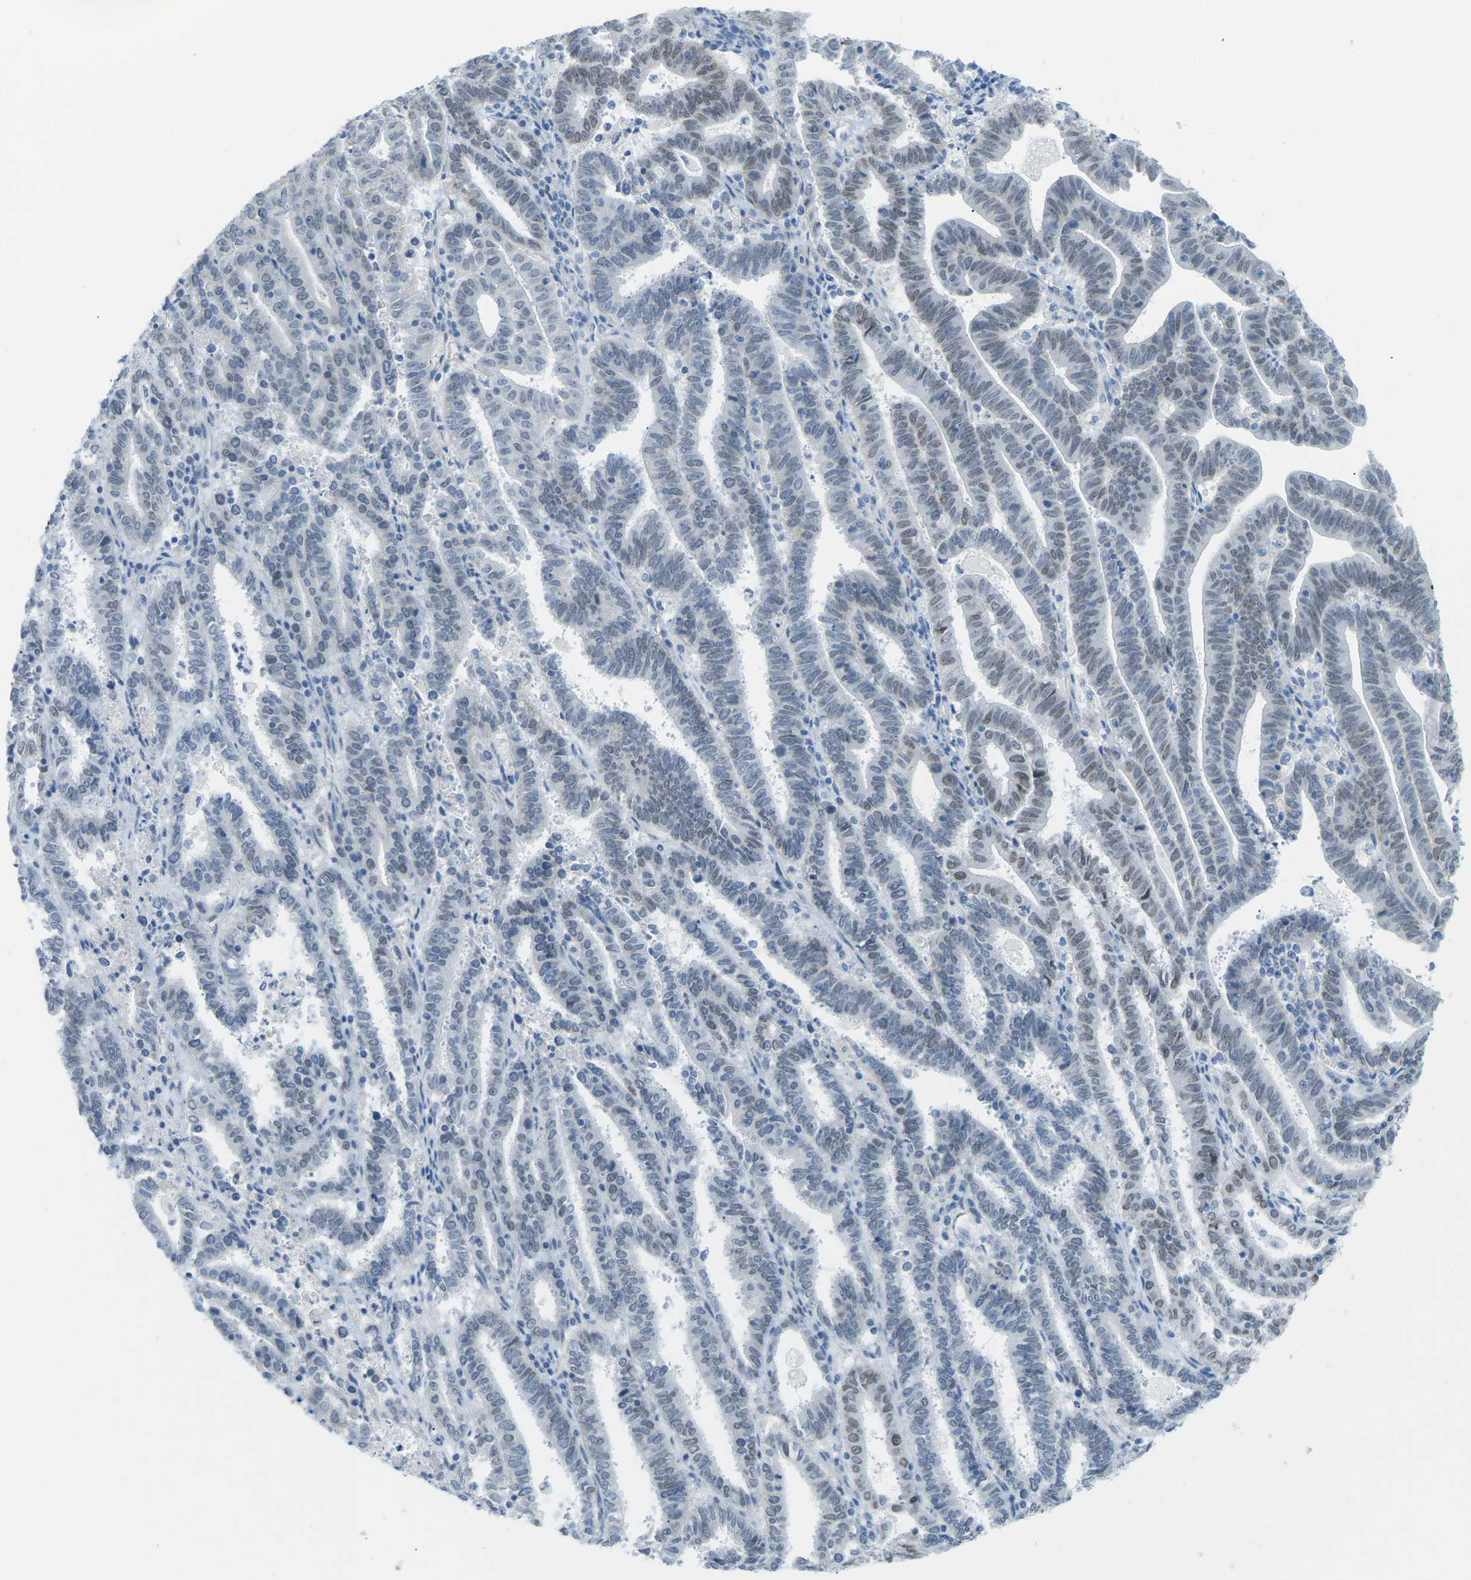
{"staining": {"intensity": "moderate", "quantity": "25%-75%", "location": "nuclear"}, "tissue": "endometrial cancer", "cell_type": "Tumor cells", "image_type": "cancer", "snomed": [{"axis": "morphology", "description": "Adenocarcinoma, NOS"}, {"axis": "topography", "description": "Uterus"}], "caption": "Immunohistochemical staining of endometrial cancer exhibits medium levels of moderate nuclear protein expression in about 25%-75% of tumor cells.", "gene": "HLTF", "patient": {"sex": "female", "age": 83}}